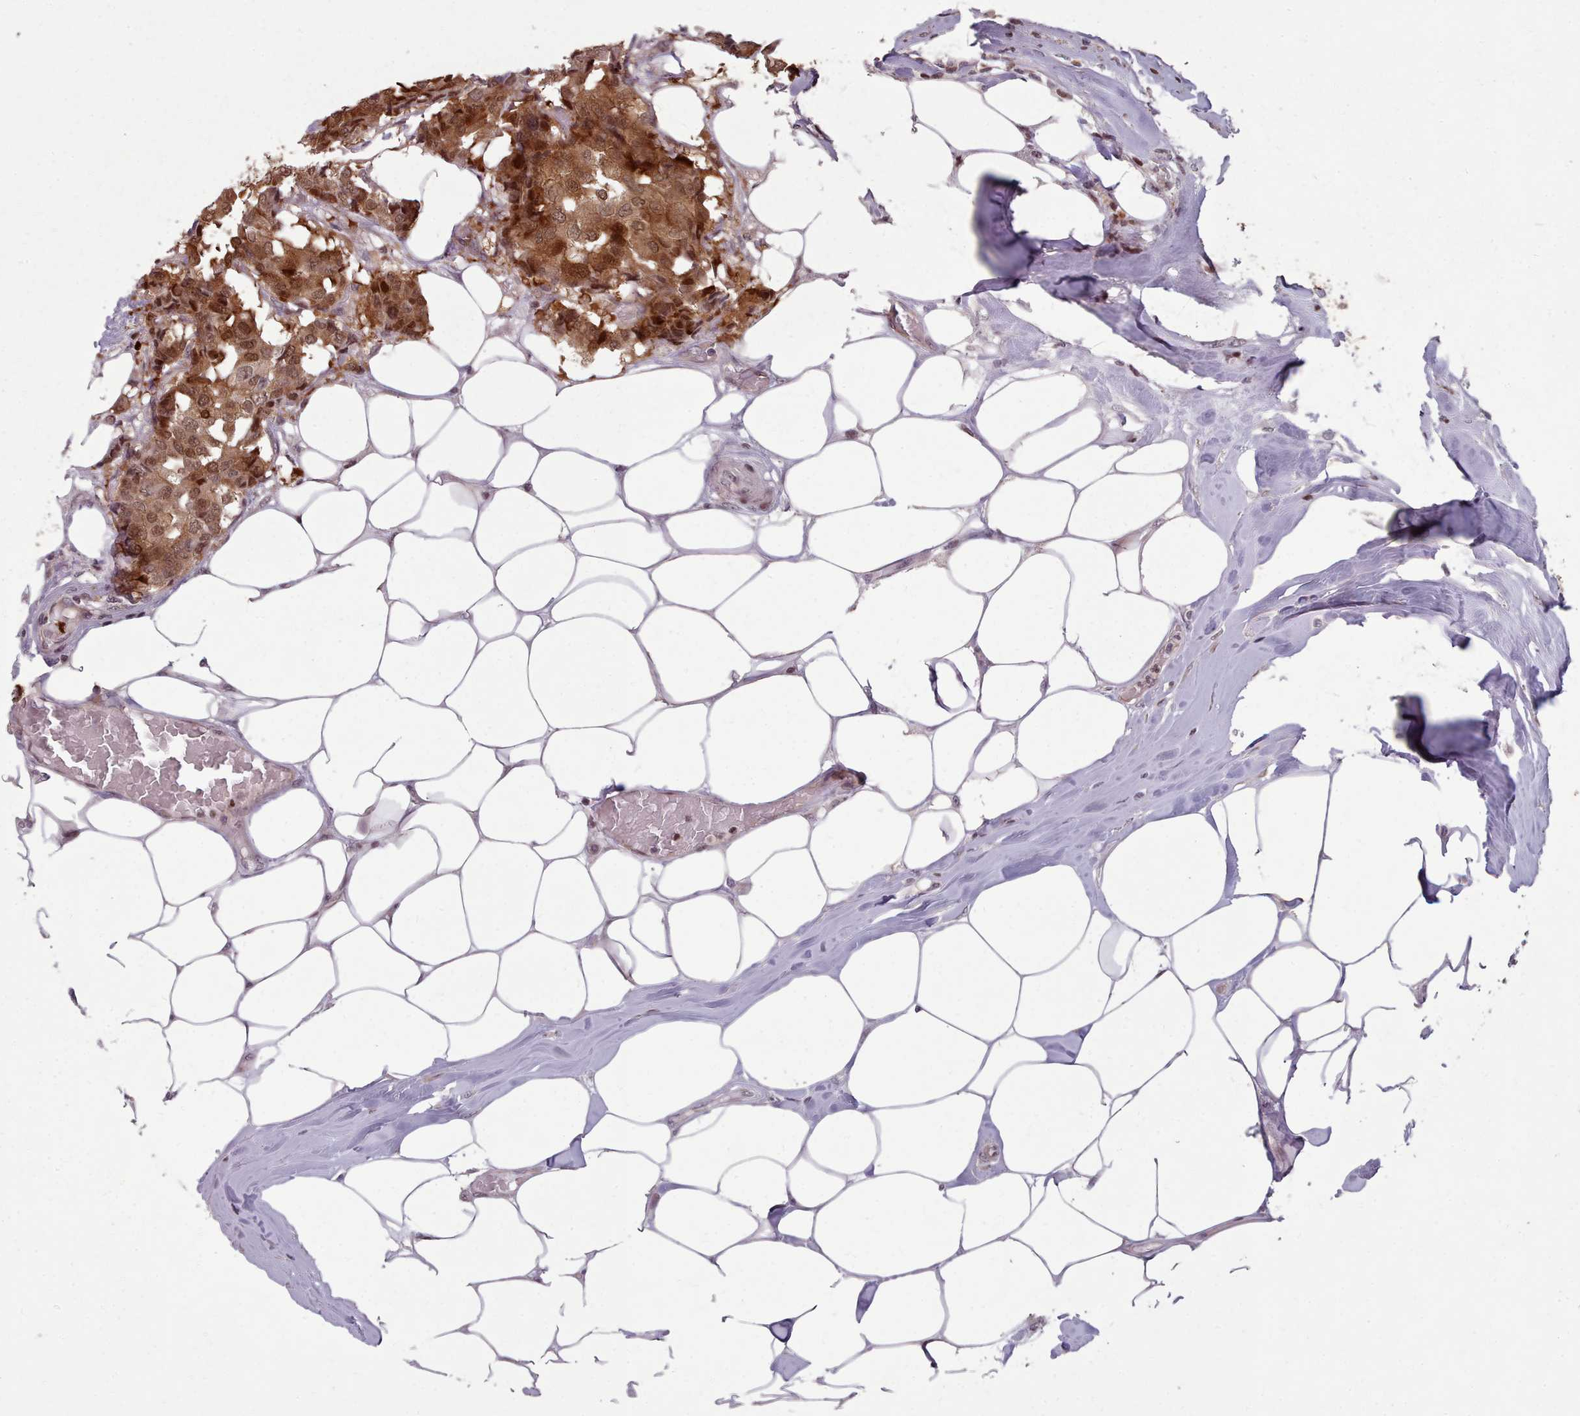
{"staining": {"intensity": "moderate", "quantity": ">75%", "location": "cytoplasmic/membranous,nuclear"}, "tissue": "breast cancer", "cell_type": "Tumor cells", "image_type": "cancer", "snomed": [{"axis": "morphology", "description": "Duct carcinoma"}, {"axis": "topography", "description": "Breast"}], "caption": "This histopathology image exhibits immunohistochemistry (IHC) staining of human breast cancer (invasive ductal carcinoma), with medium moderate cytoplasmic/membranous and nuclear expression in approximately >75% of tumor cells.", "gene": "ENSA", "patient": {"sex": "female", "age": 75}}